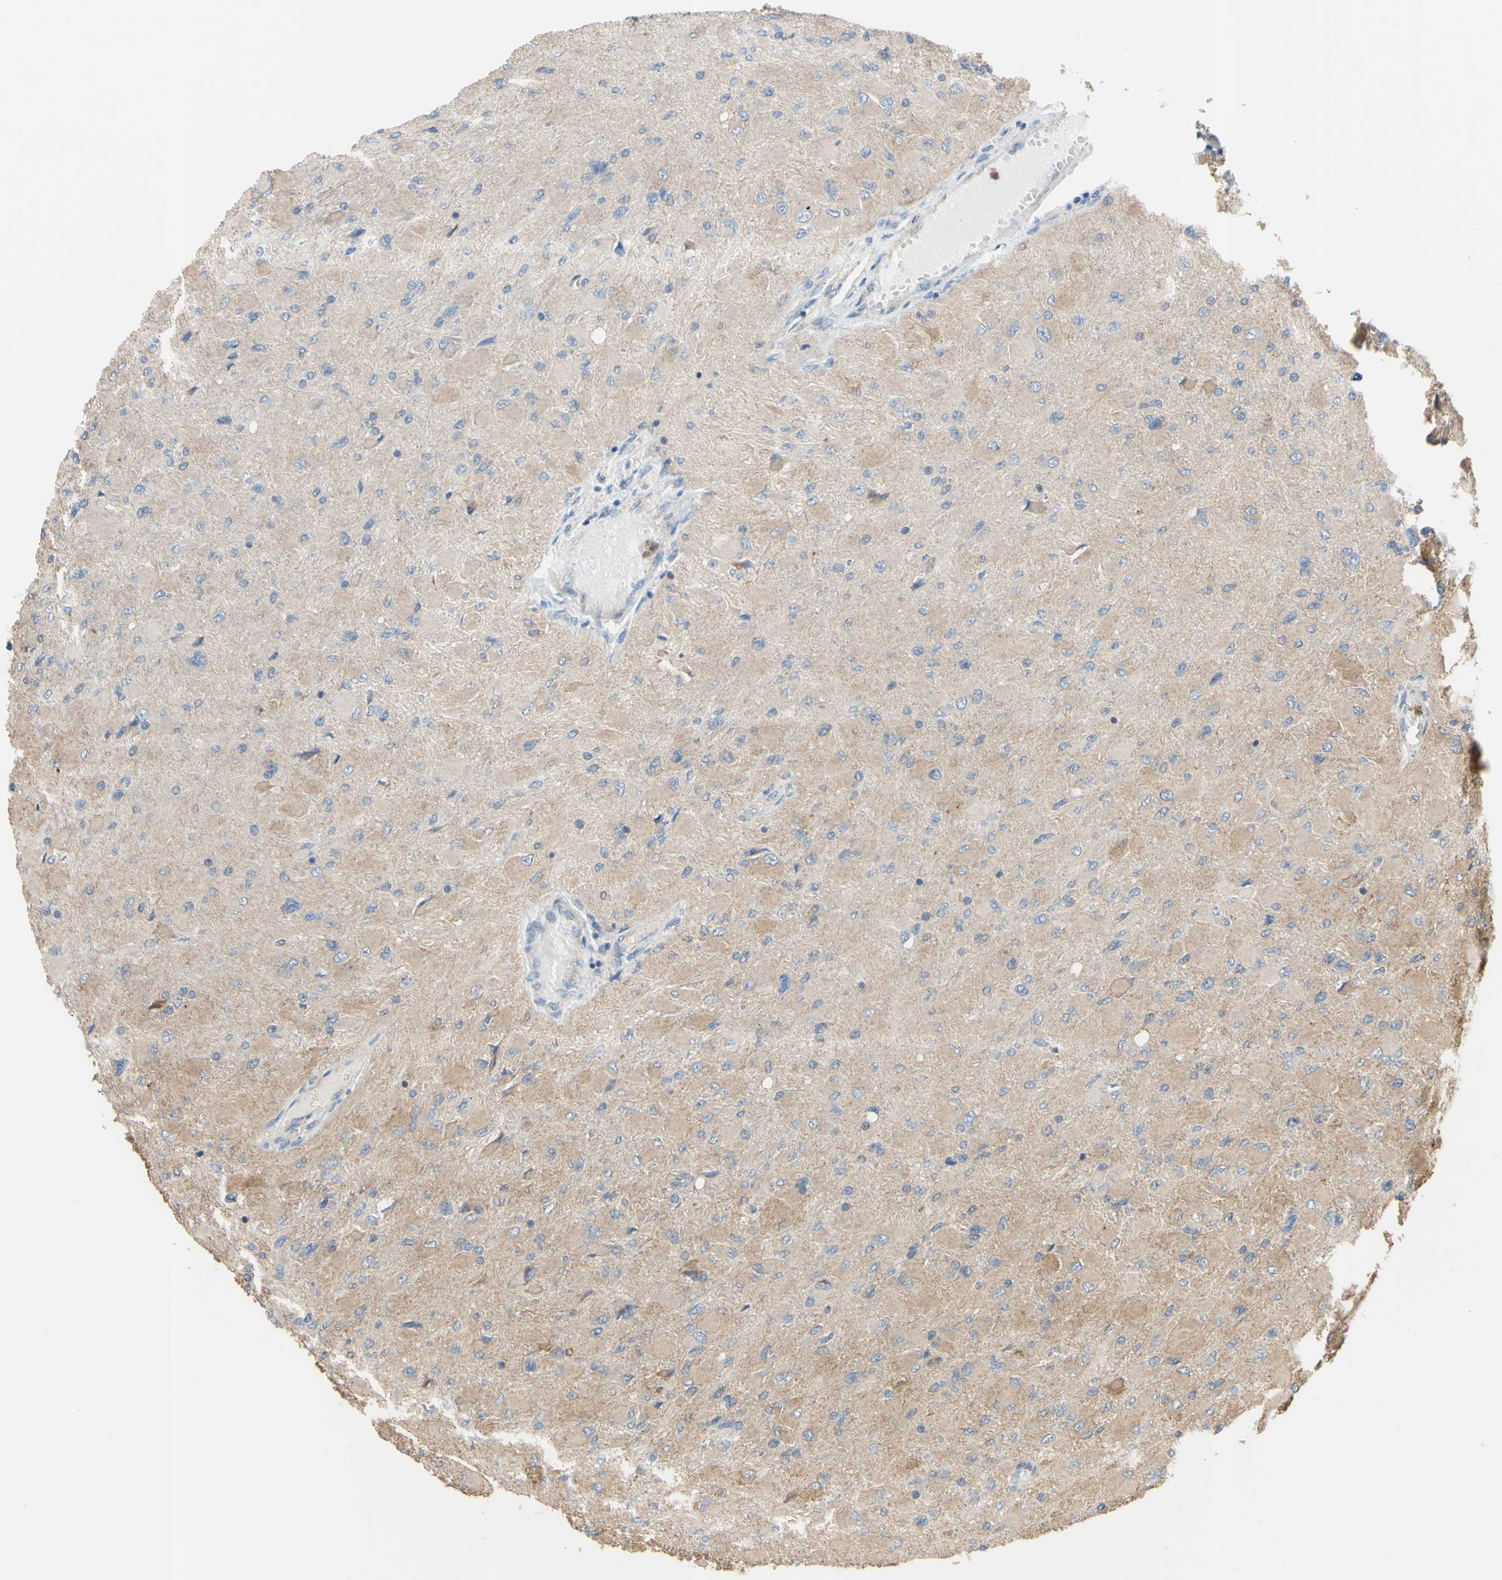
{"staining": {"intensity": "negative", "quantity": "none", "location": "none"}, "tissue": "glioma", "cell_type": "Tumor cells", "image_type": "cancer", "snomed": [{"axis": "morphology", "description": "Glioma, malignant, High grade"}, {"axis": "topography", "description": "Cerebral cortex"}], "caption": "There is no significant staining in tumor cells of glioma.", "gene": "CTTN", "patient": {"sex": "female", "age": 36}}